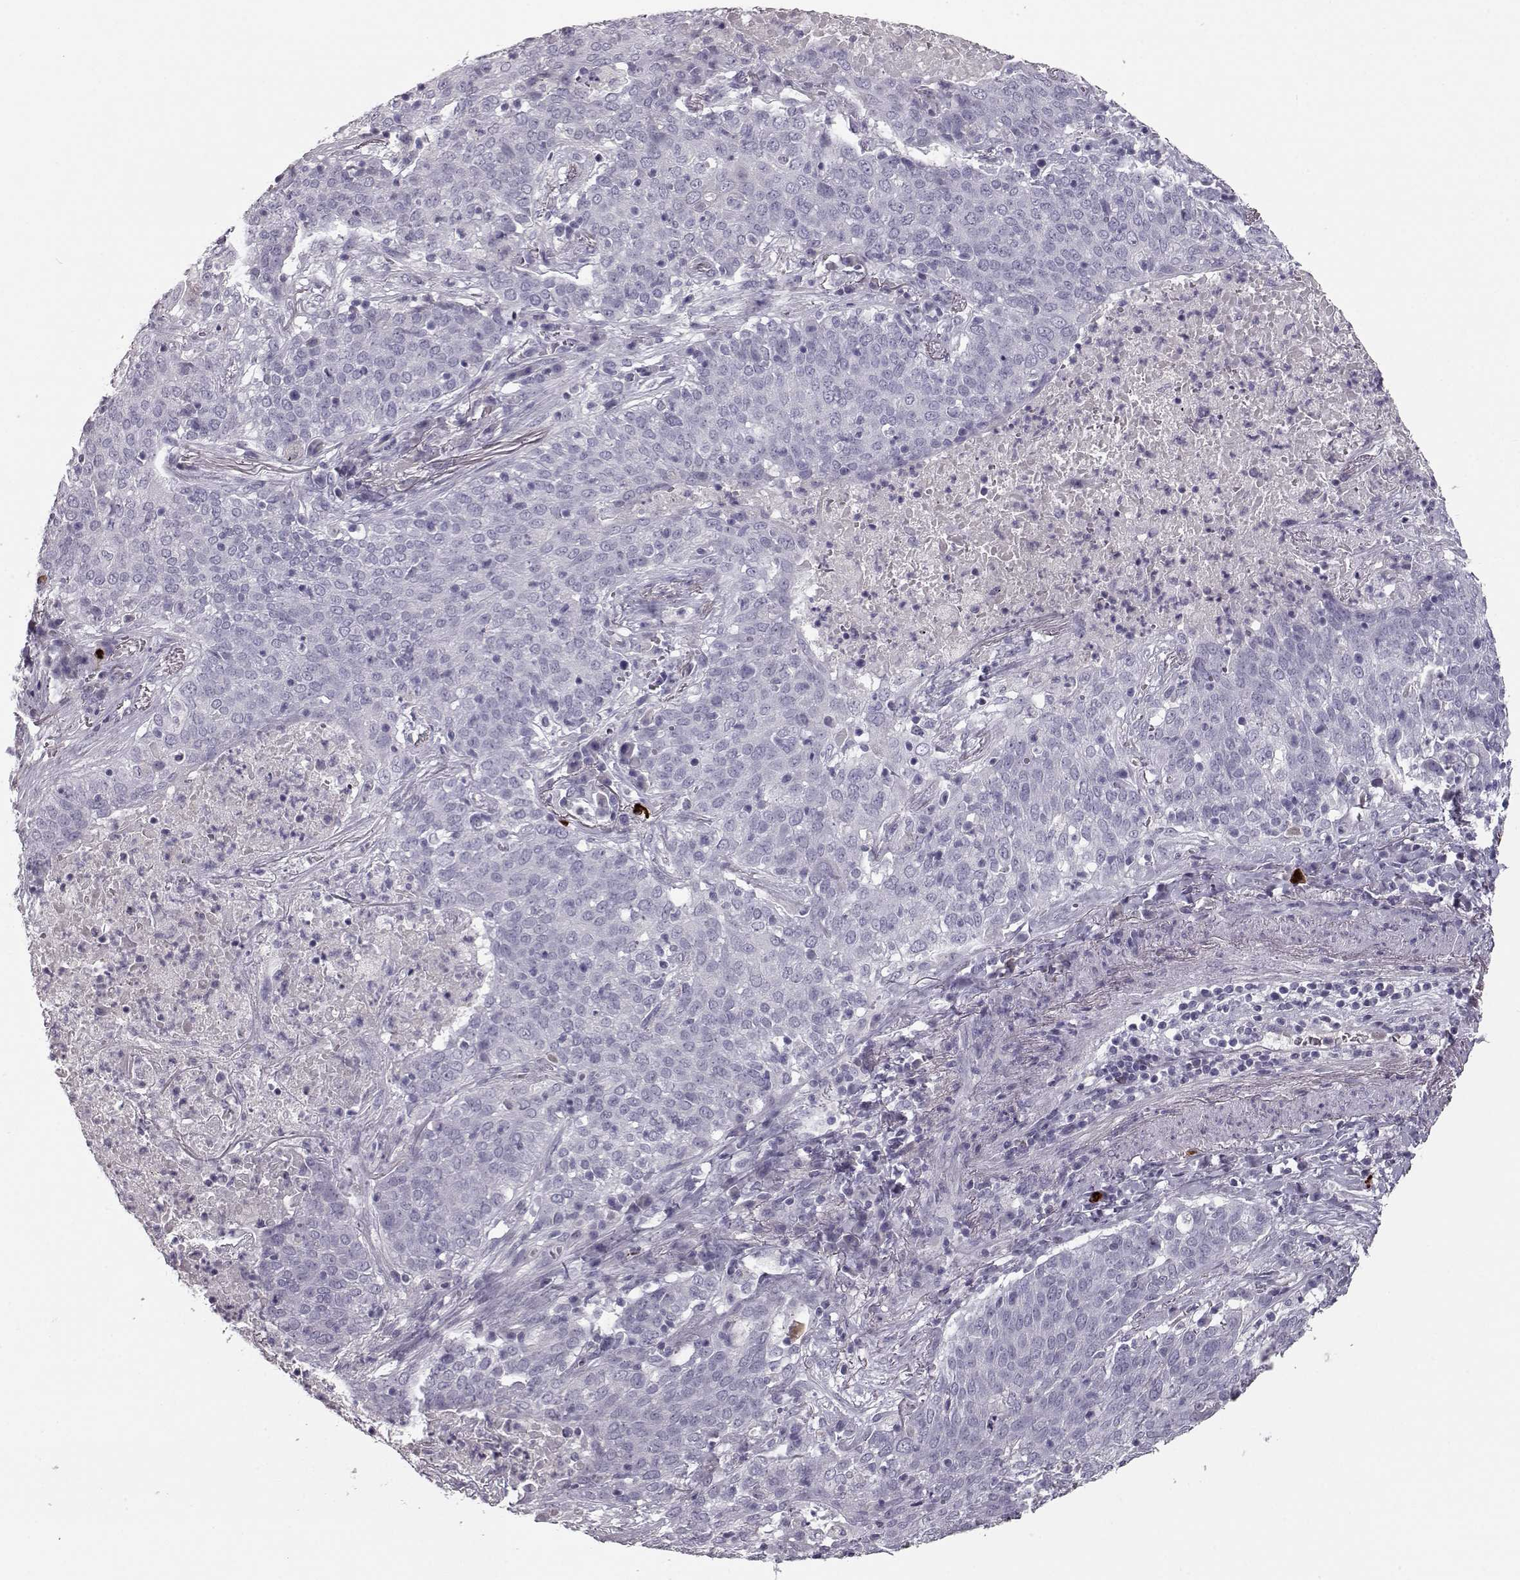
{"staining": {"intensity": "negative", "quantity": "none", "location": "none"}, "tissue": "lung cancer", "cell_type": "Tumor cells", "image_type": "cancer", "snomed": [{"axis": "morphology", "description": "Squamous cell carcinoma, NOS"}, {"axis": "topography", "description": "Lung"}], "caption": "Tumor cells show no significant staining in squamous cell carcinoma (lung).", "gene": "CCL19", "patient": {"sex": "male", "age": 82}}